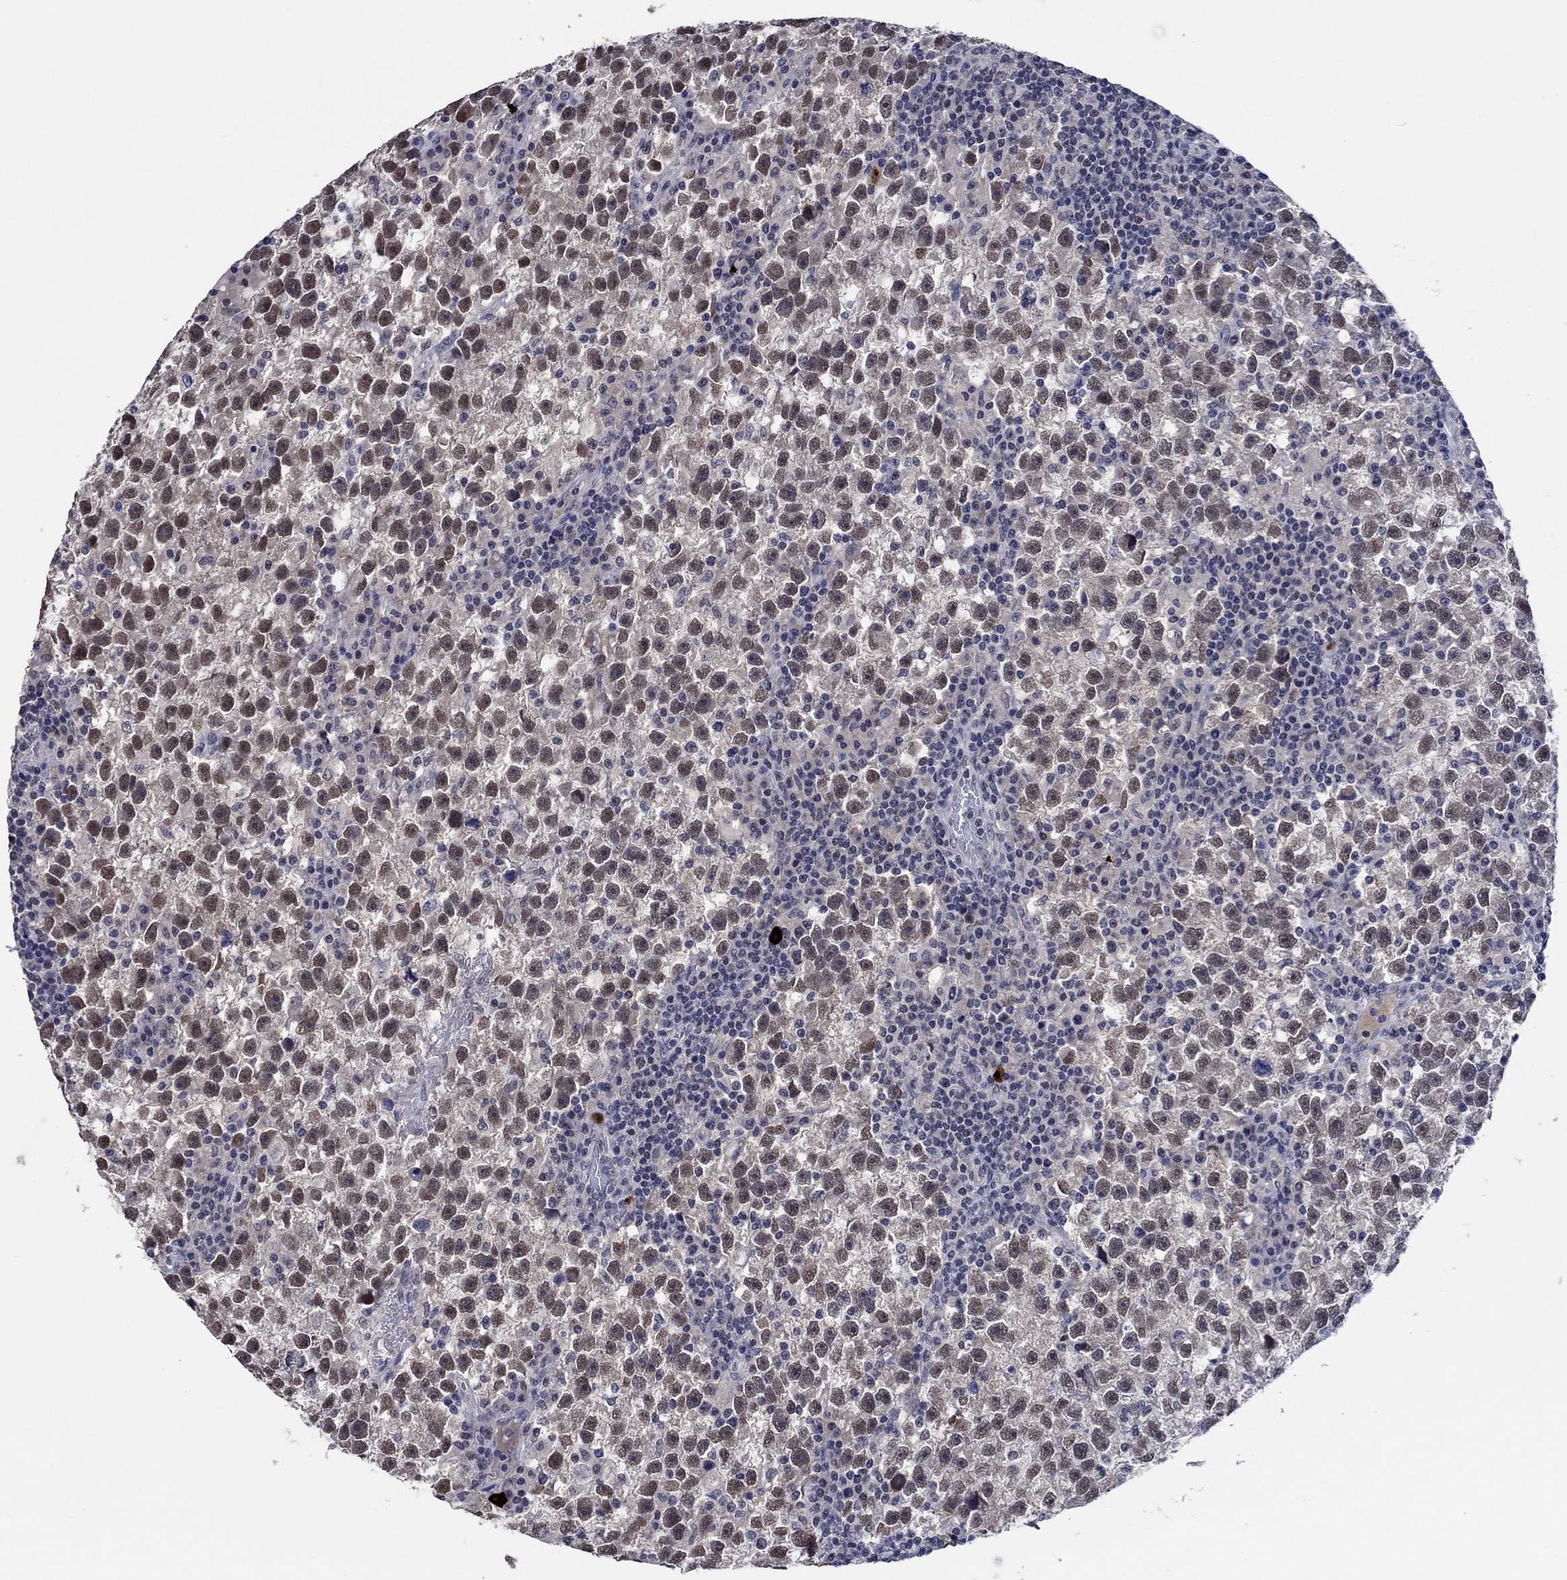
{"staining": {"intensity": "moderate", "quantity": ">75%", "location": "nuclear"}, "tissue": "testis cancer", "cell_type": "Tumor cells", "image_type": "cancer", "snomed": [{"axis": "morphology", "description": "Seminoma, NOS"}, {"axis": "topography", "description": "Testis"}], "caption": "Human testis seminoma stained with a protein marker shows moderate staining in tumor cells.", "gene": "PRRT3", "patient": {"sex": "male", "age": 47}}